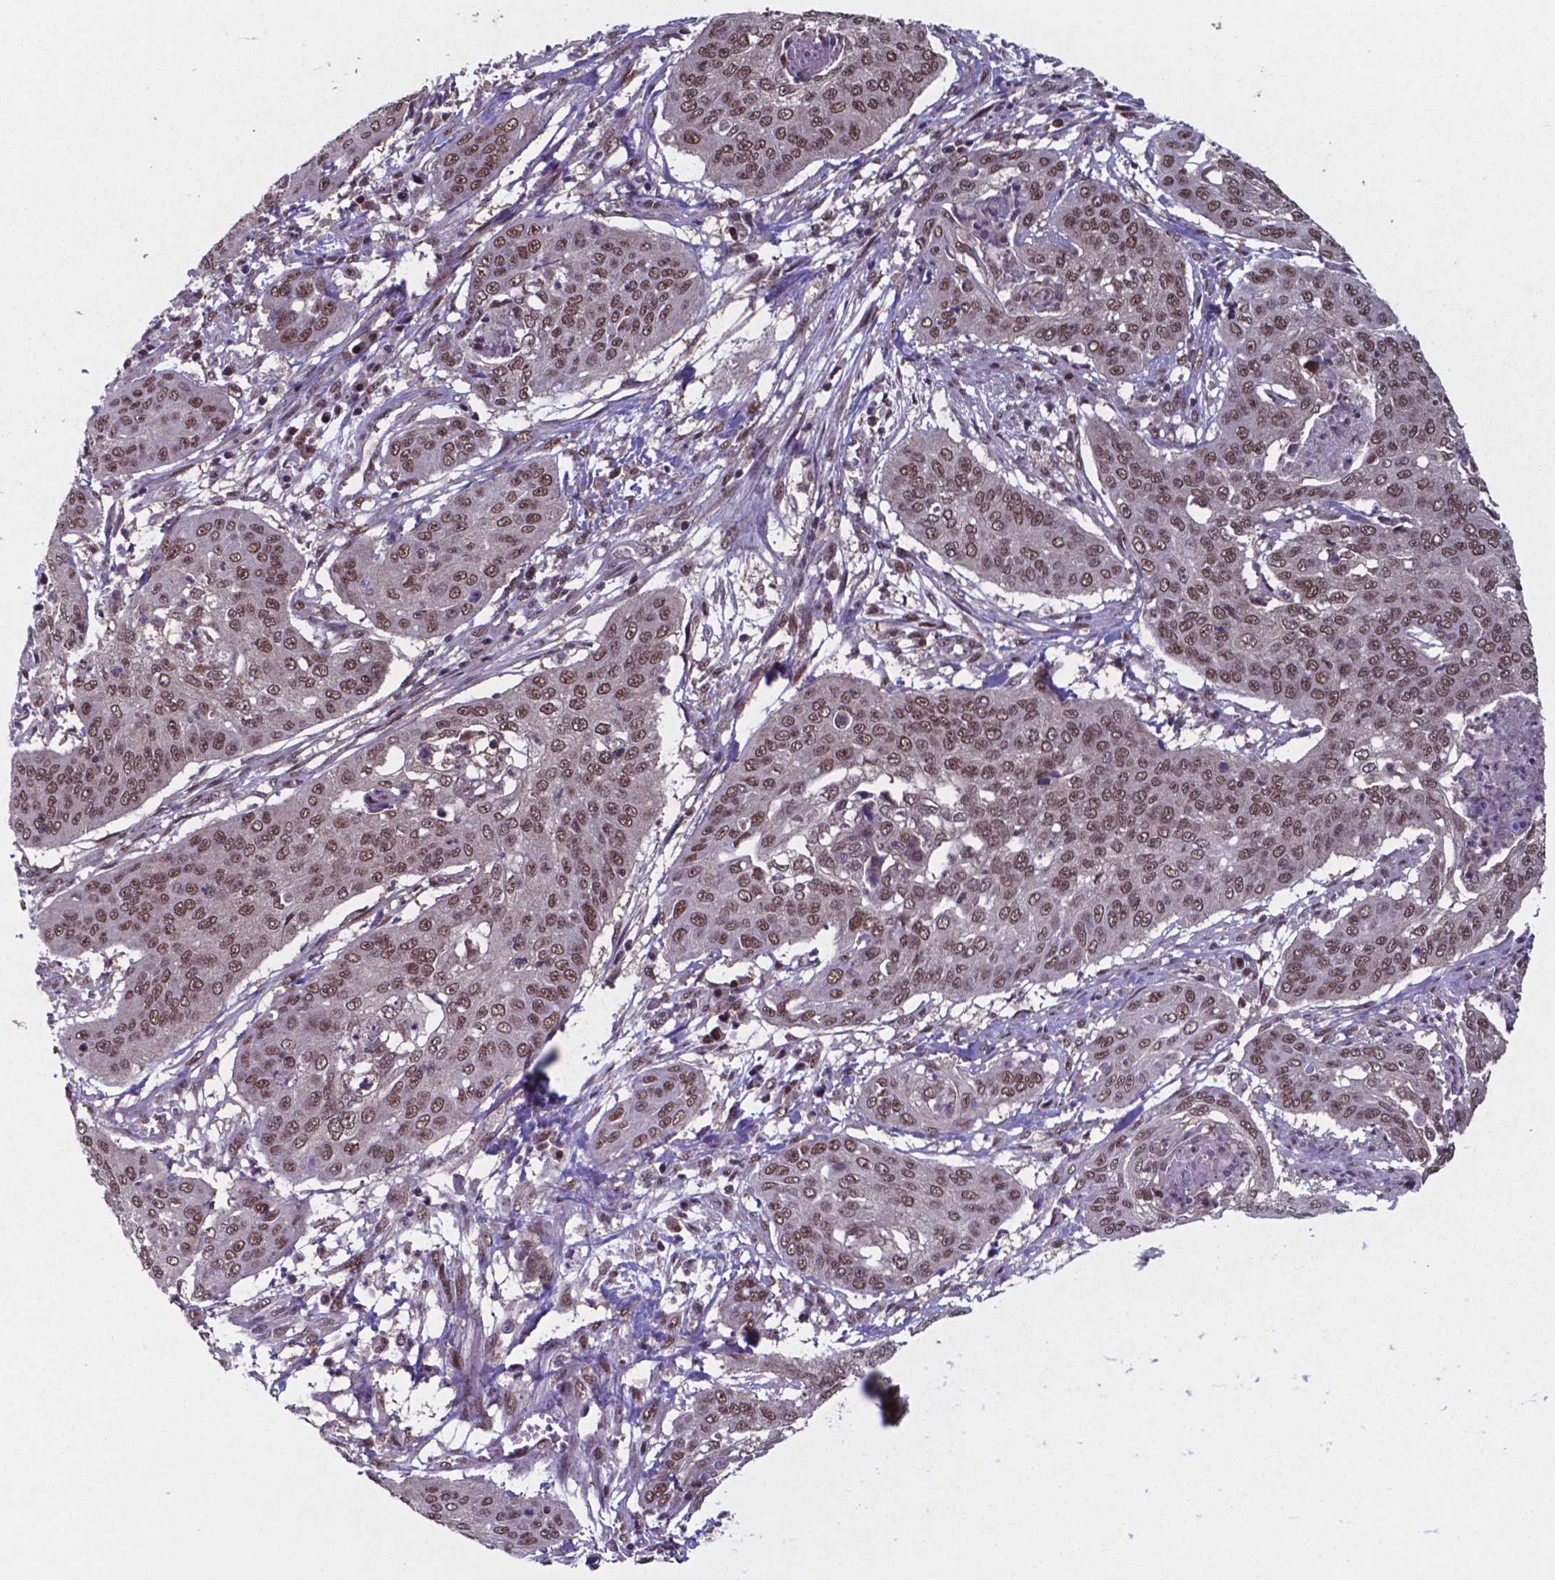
{"staining": {"intensity": "moderate", "quantity": ">75%", "location": "nuclear"}, "tissue": "cervical cancer", "cell_type": "Tumor cells", "image_type": "cancer", "snomed": [{"axis": "morphology", "description": "Squamous cell carcinoma, NOS"}, {"axis": "topography", "description": "Cervix"}], "caption": "Immunohistochemistry image of neoplastic tissue: human squamous cell carcinoma (cervical) stained using IHC reveals medium levels of moderate protein expression localized specifically in the nuclear of tumor cells, appearing as a nuclear brown color.", "gene": "UBA1", "patient": {"sex": "female", "age": 39}}